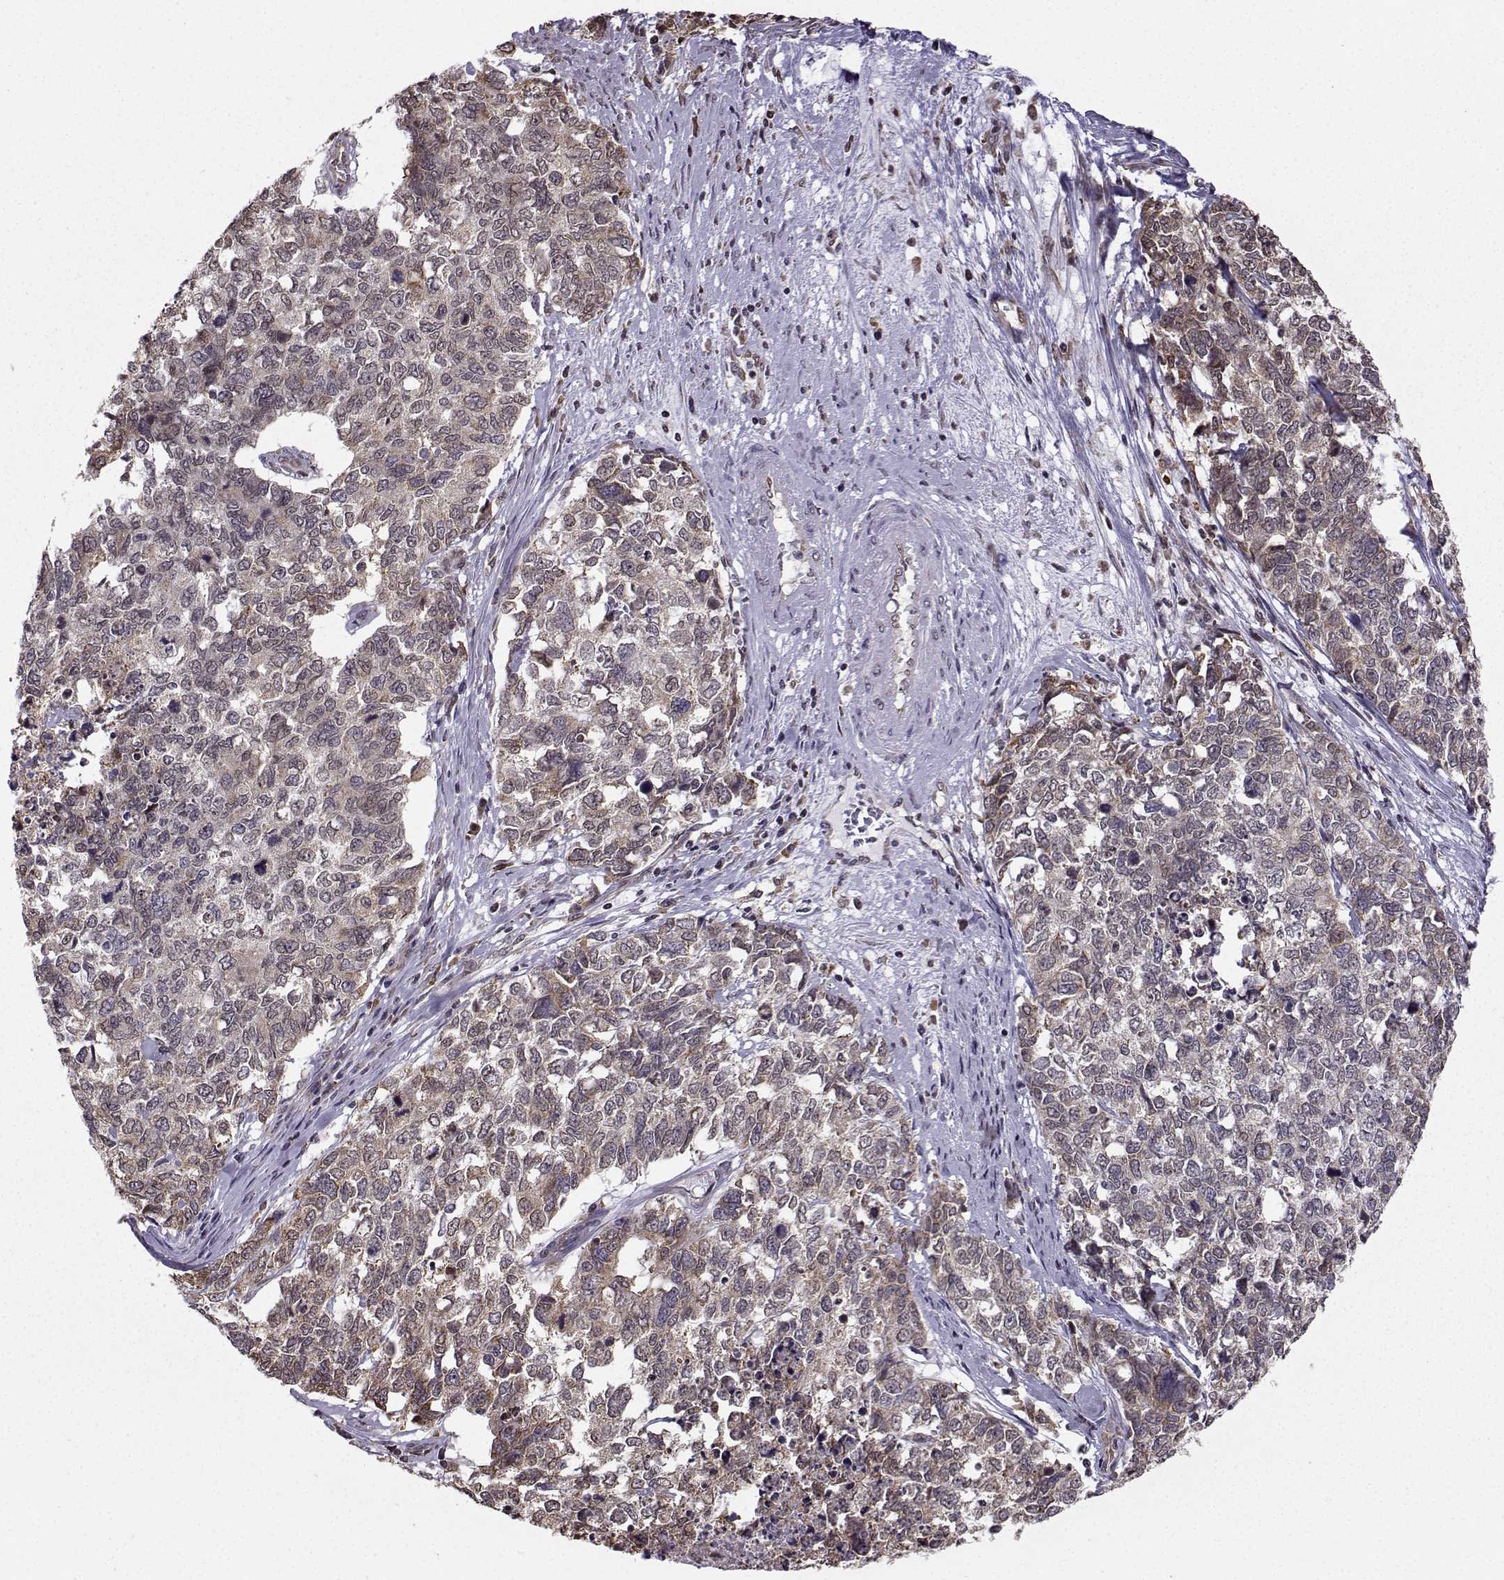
{"staining": {"intensity": "negative", "quantity": "none", "location": "none"}, "tissue": "cervical cancer", "cell_type": "Tumor cells", "image_type": "cancer", "snomed": [{"axis": "morphology", "description": "Squamous cell carcinoma, NOS"}, {"axis": "topography", "description": "Cervix"}], "caption": "Tumor cells show no significant protein positivity in cervical squamous cell carcinoma.", "gene": "EZH1", "patient": {"sex": "female", "age": 63}}